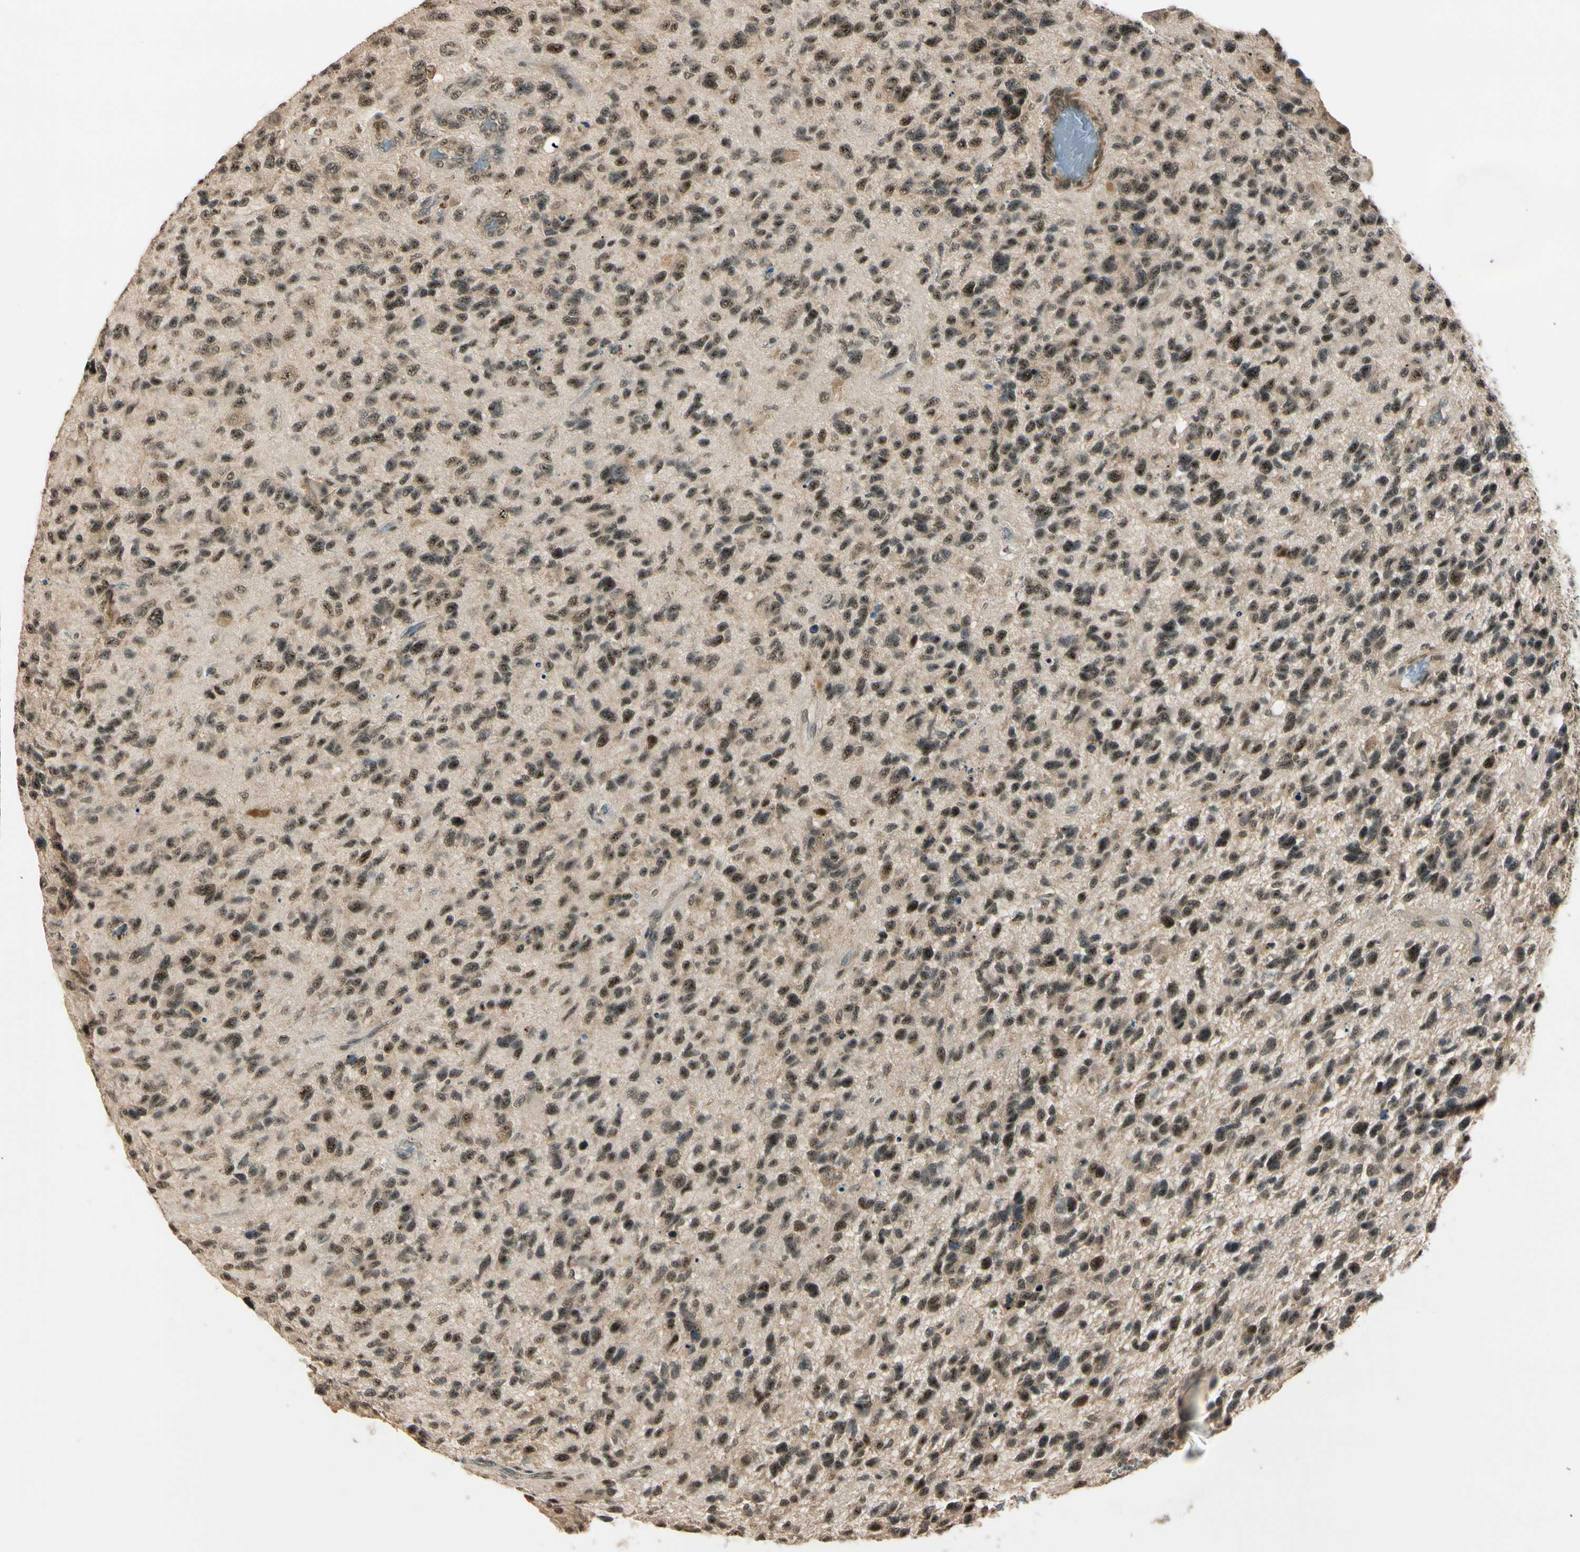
{"staining": {"intensity": "moderate", "quantity": ">75%", "location": "cytoplasmic/membranous,nuclear"}, "tissue": "glioma", "cell_type": "Tumor cells", "image_type": "cancer", "snomed": [{"axis": "morphology", "description": "Glioma, malignant, High grade"}, {"axis": "topography", "description": "Brain"}], "caption": "The photomicrograph demonstrates staining of high-grade glioma (malignant), revealing moderate cytoplasmic/membranous and nuclear protein staining (brown color) within tumor cells.", "gene": "MCPH1", "patient": {"sex": "female", "age": 58}}